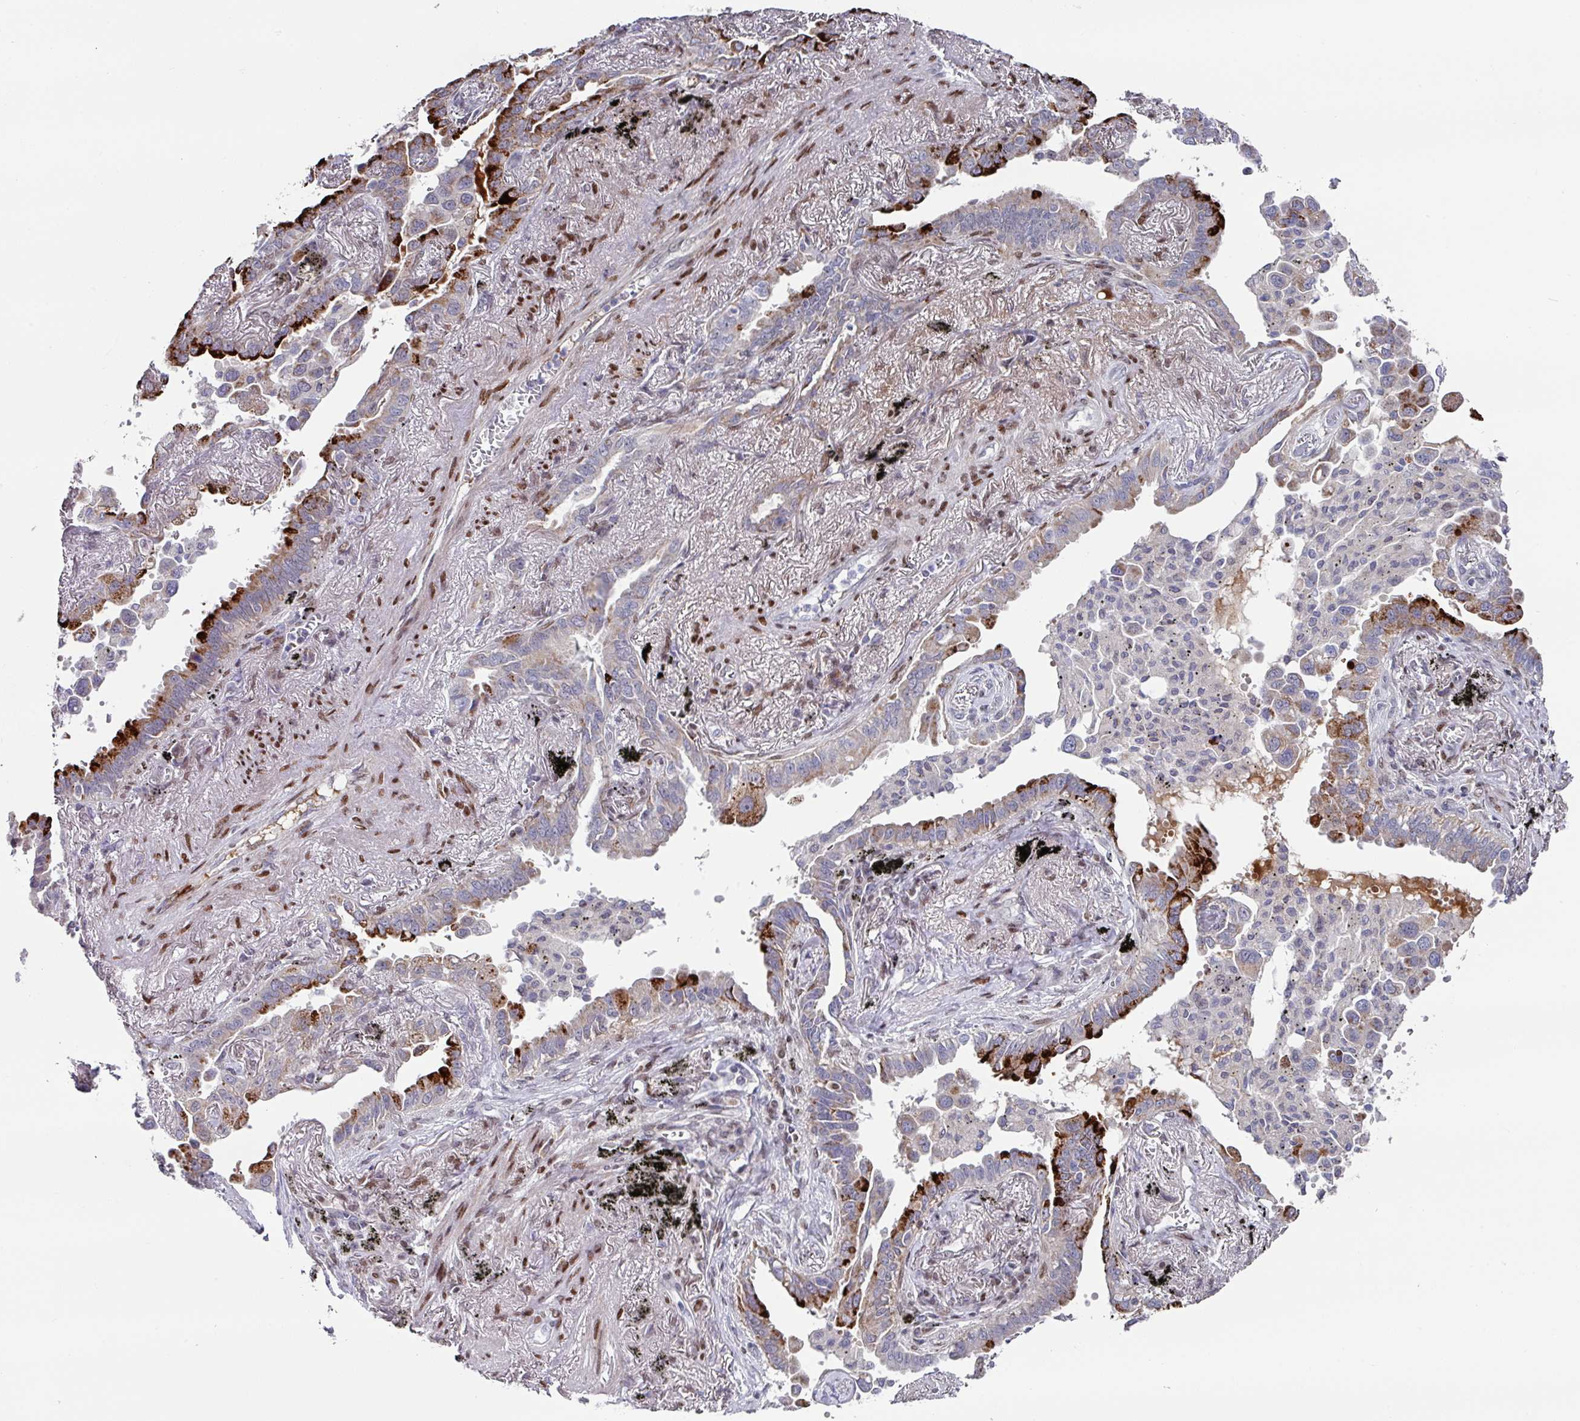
{"staining": {"intensity": "strong", "quantity": "25%-75%", "location": "cytoplasmic/membranous"}, "tissue": "lung cancer", "cell_type": "Tumor cells", "image_type": "cancer", "snomed": [{"axis": "morphology", "description": "Adenocarcinoma, NOS"}, {"axis": "topography", "description": "Lung"}], "caption": "Protein expression by IHC demonstrates strong cytoplasmic/membranous staining in about 25%-75% of tumor cells in lung adenocarcinoma. Using DAB (brown) and hematoxylin (blue) stains, captured at high magnification using brightfield microscopy.", "gene": "CBX7", "patient": {"sex": "male", "age": 67}}